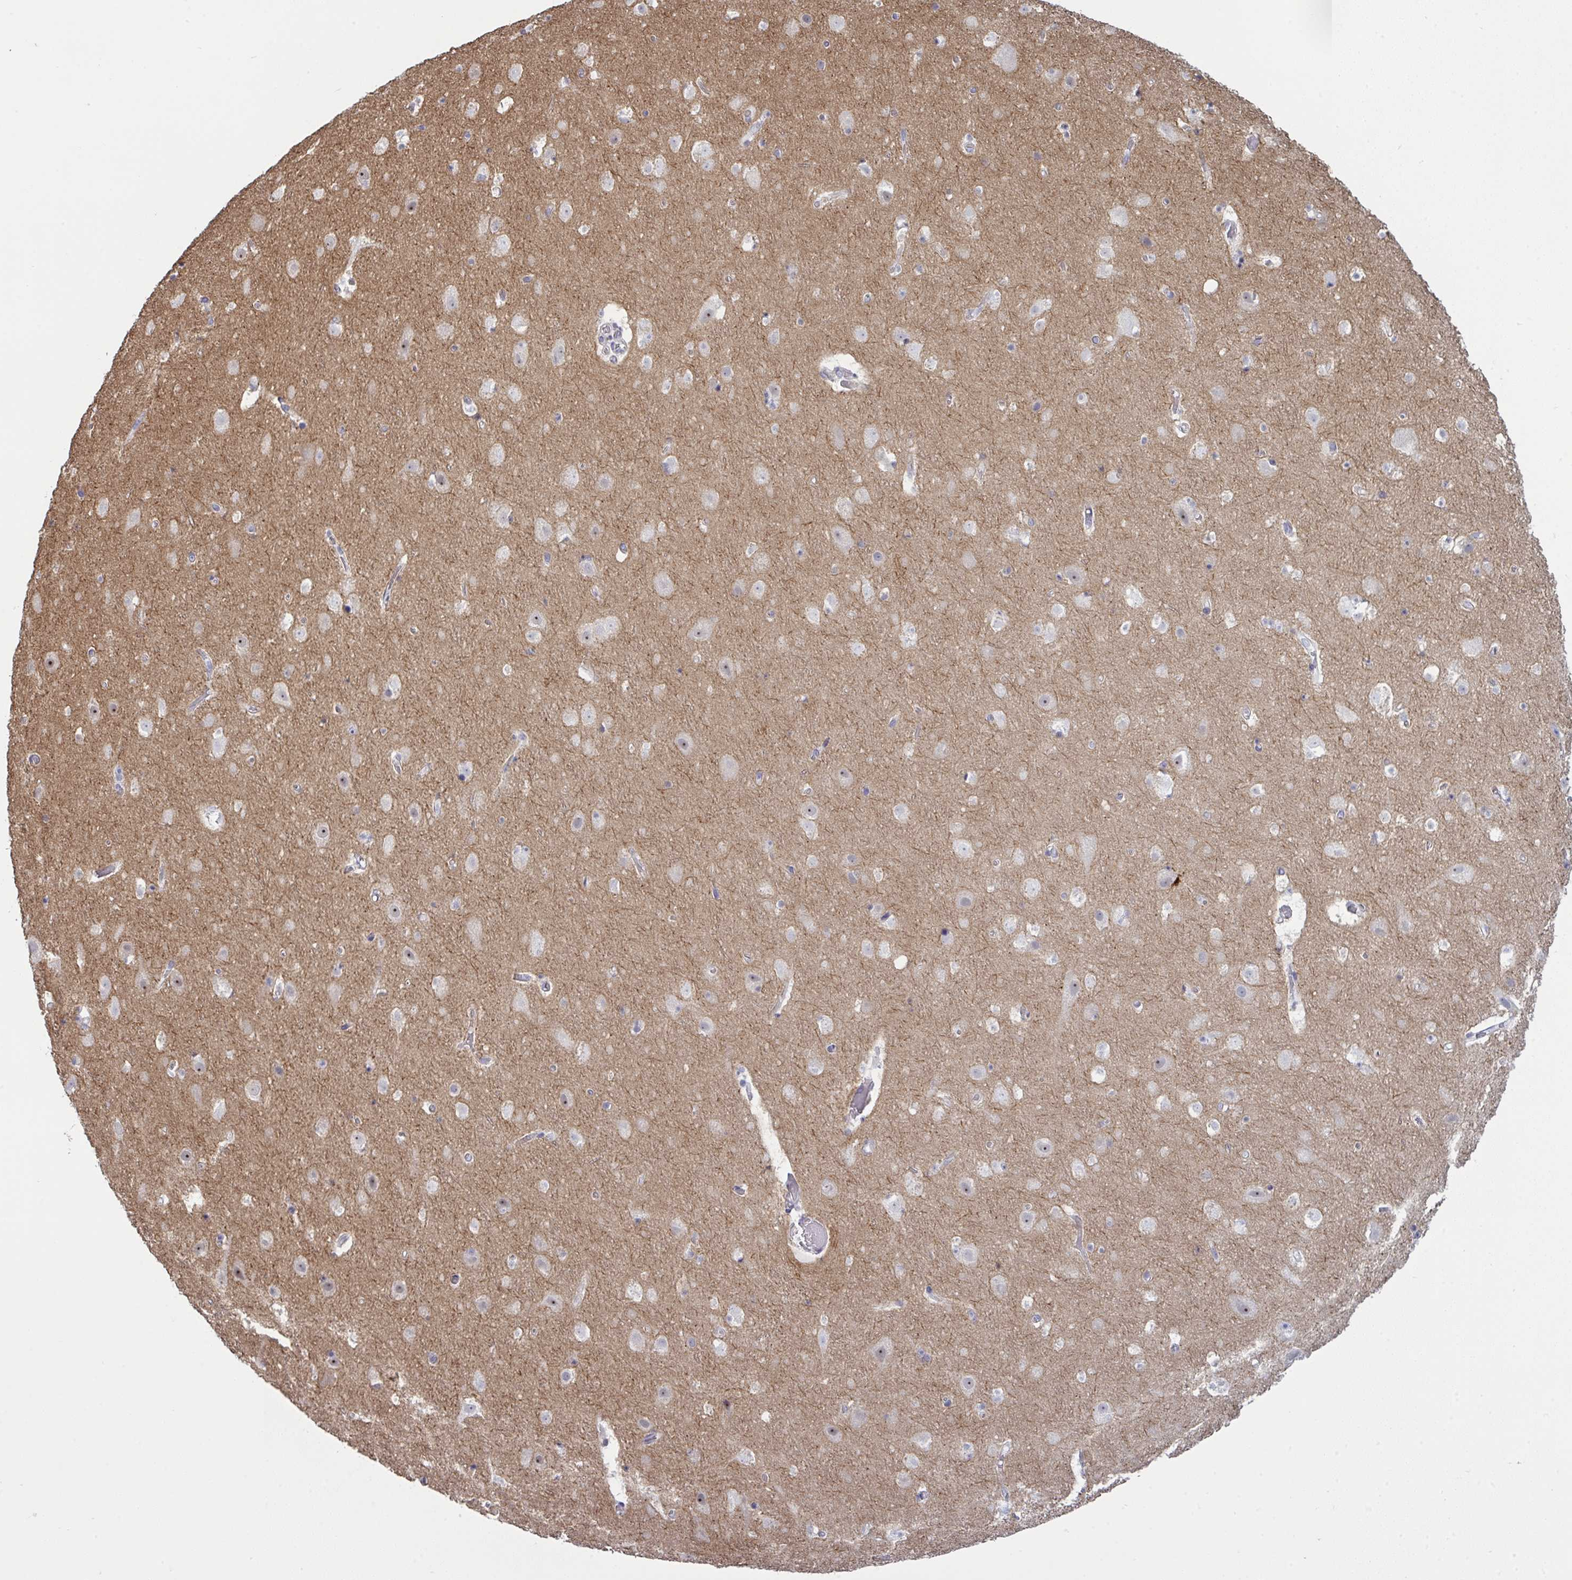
{"staining": {"intensity": "negative", "quantity": "none", "location": "none"}, "tissue": "cerebral cortex", "cell_type": "Endothelial cells", "image_type": "normal", "snomed": [{"axis": "morphology", "description": "Normal tissue, NOS"}, {"axis": "topography", "description": "Cerebral cortex"}], "caption": "Image shows no significant protein staining in endothelial cells of unremarkable cerebral cortex.", "gene": "ZNF784", "patient": {"sex": "female", "age": 42}}